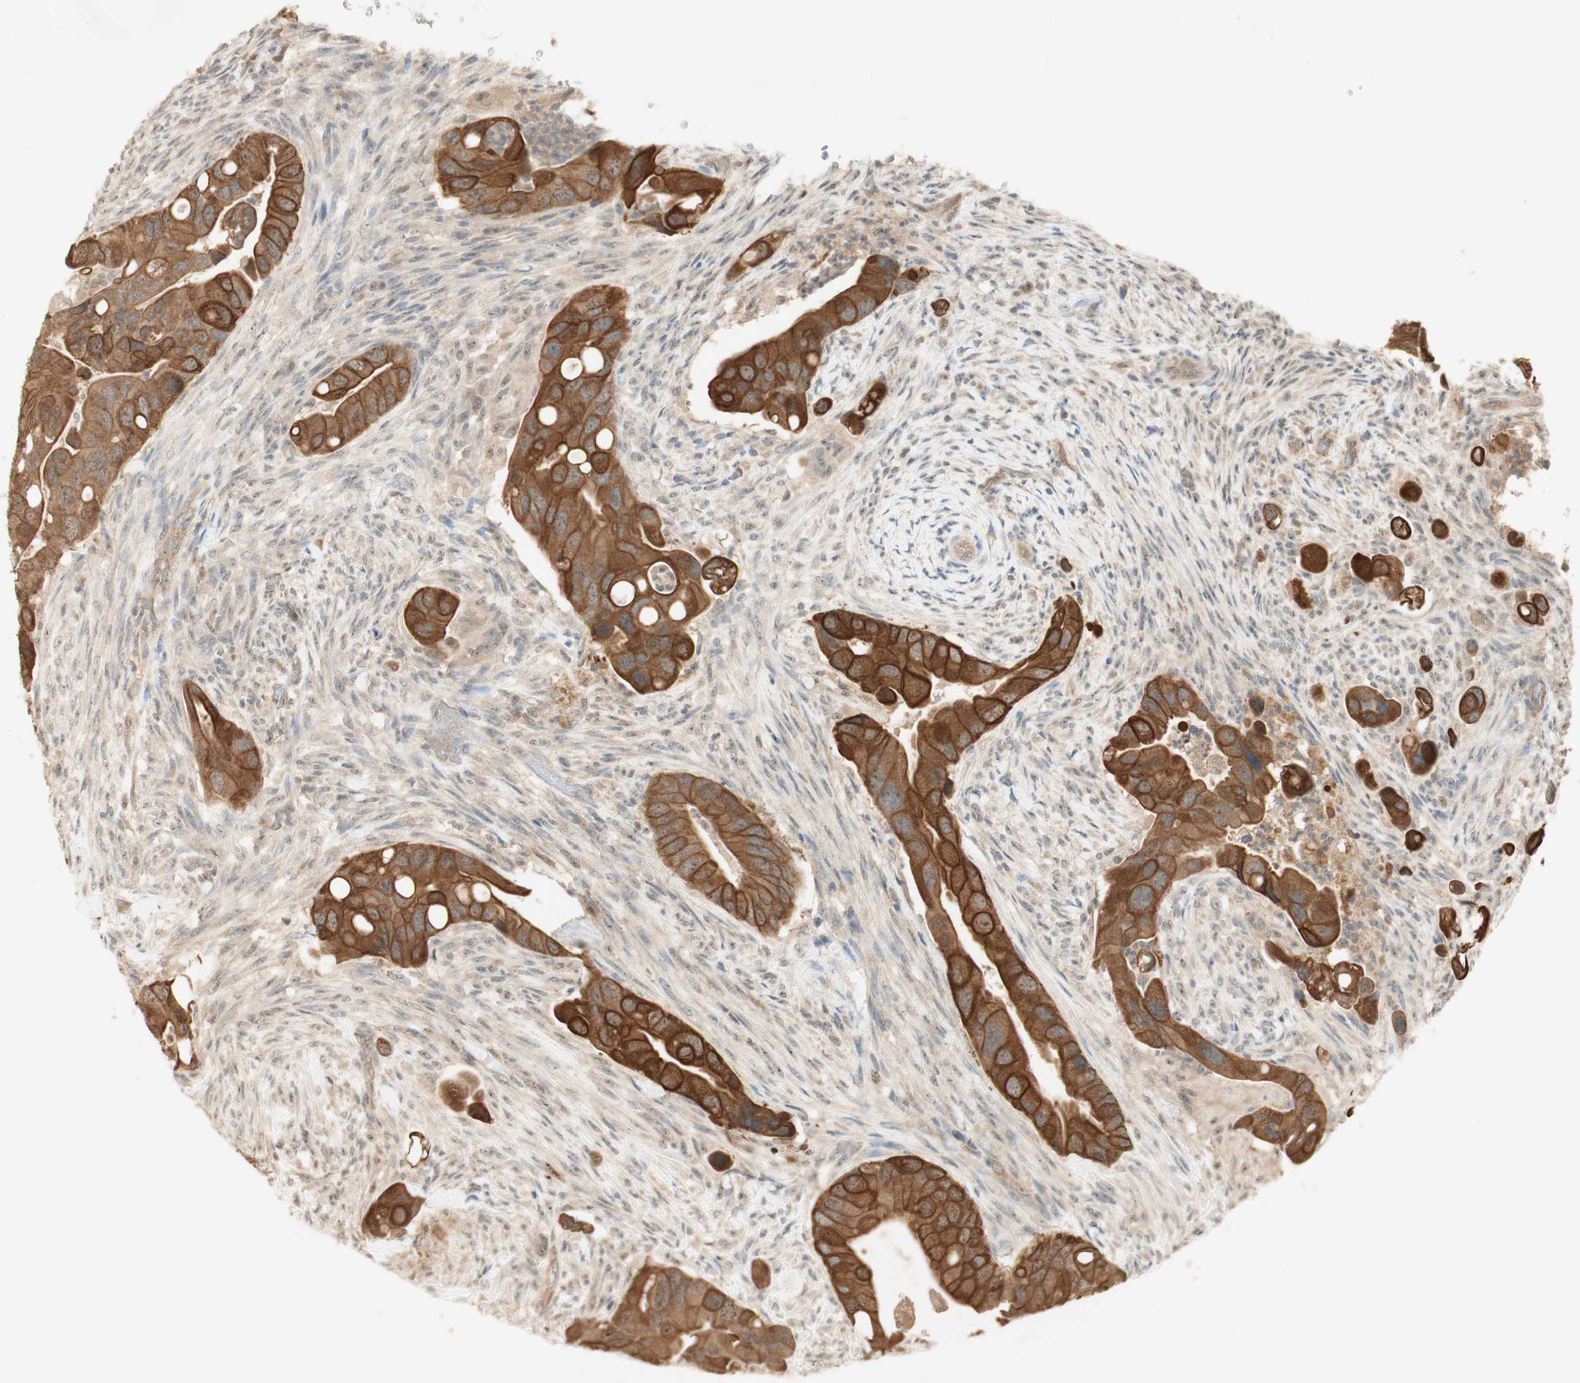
{"staining": {"intensity": "moderate", "quantity": ">75%", "location": "cytoplasmic/membranous"}, "tissue": "colorectal cancer", "cell_type": "Tumor cells", "image_type": "cancer", "snomed": [{"axis": "morphology", "description": "Adenocarcinoma, NOS"}, {"axis": "topography", "description": "Rectum"}], "caption": "Immunohistochemical staining of colorectal cancer reveals moderate cytoplasmic/membranous protein positivity in approximately >75% of tumor cells.", "gene": "SPINT2", "patient": {"sex": "female", "age": 57}}